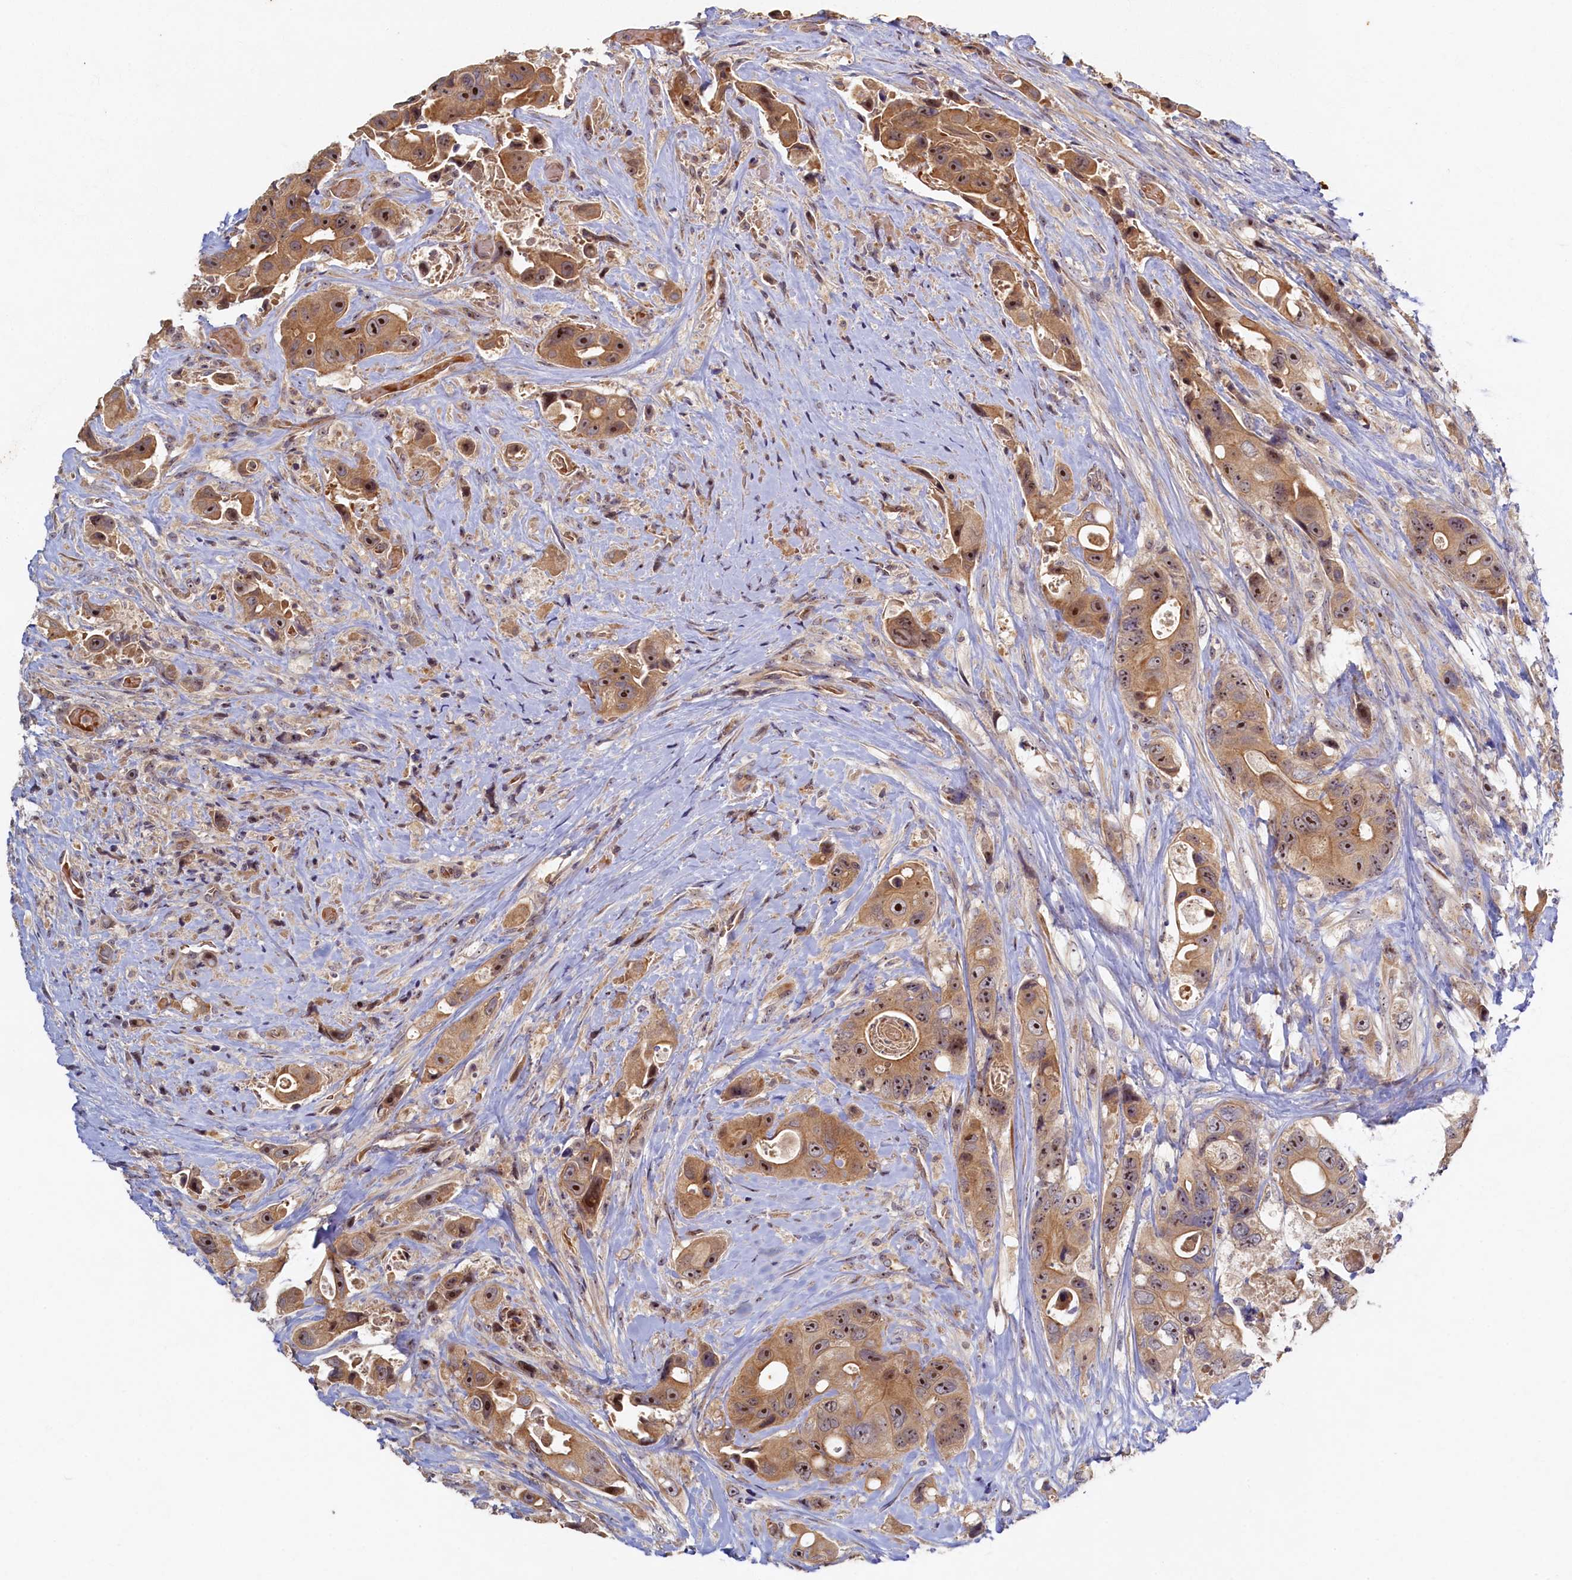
{"staining": {"intensity": "moderate", "quantity": ">75%", "location": "cytoplasmic/membranous,nuclear"}, "tissue": "colorectal cancer", "cell_type": "Tumor cells", "image_type": "cancer", "snomed": [{"axis": "morphology", "description": "Adenocarcinoma, NOS"}, {"axis": "topography", "description": "Colon"}], "caption": "Brown immunohistochemical staining in colorectal adenocarcinoma demonstrates moderate cytoplasmic/membranous and nuclear positivity in about >75% of tumor cells.", "gene": "CEP20", "patient": {"sex": "female", "age": 46}}